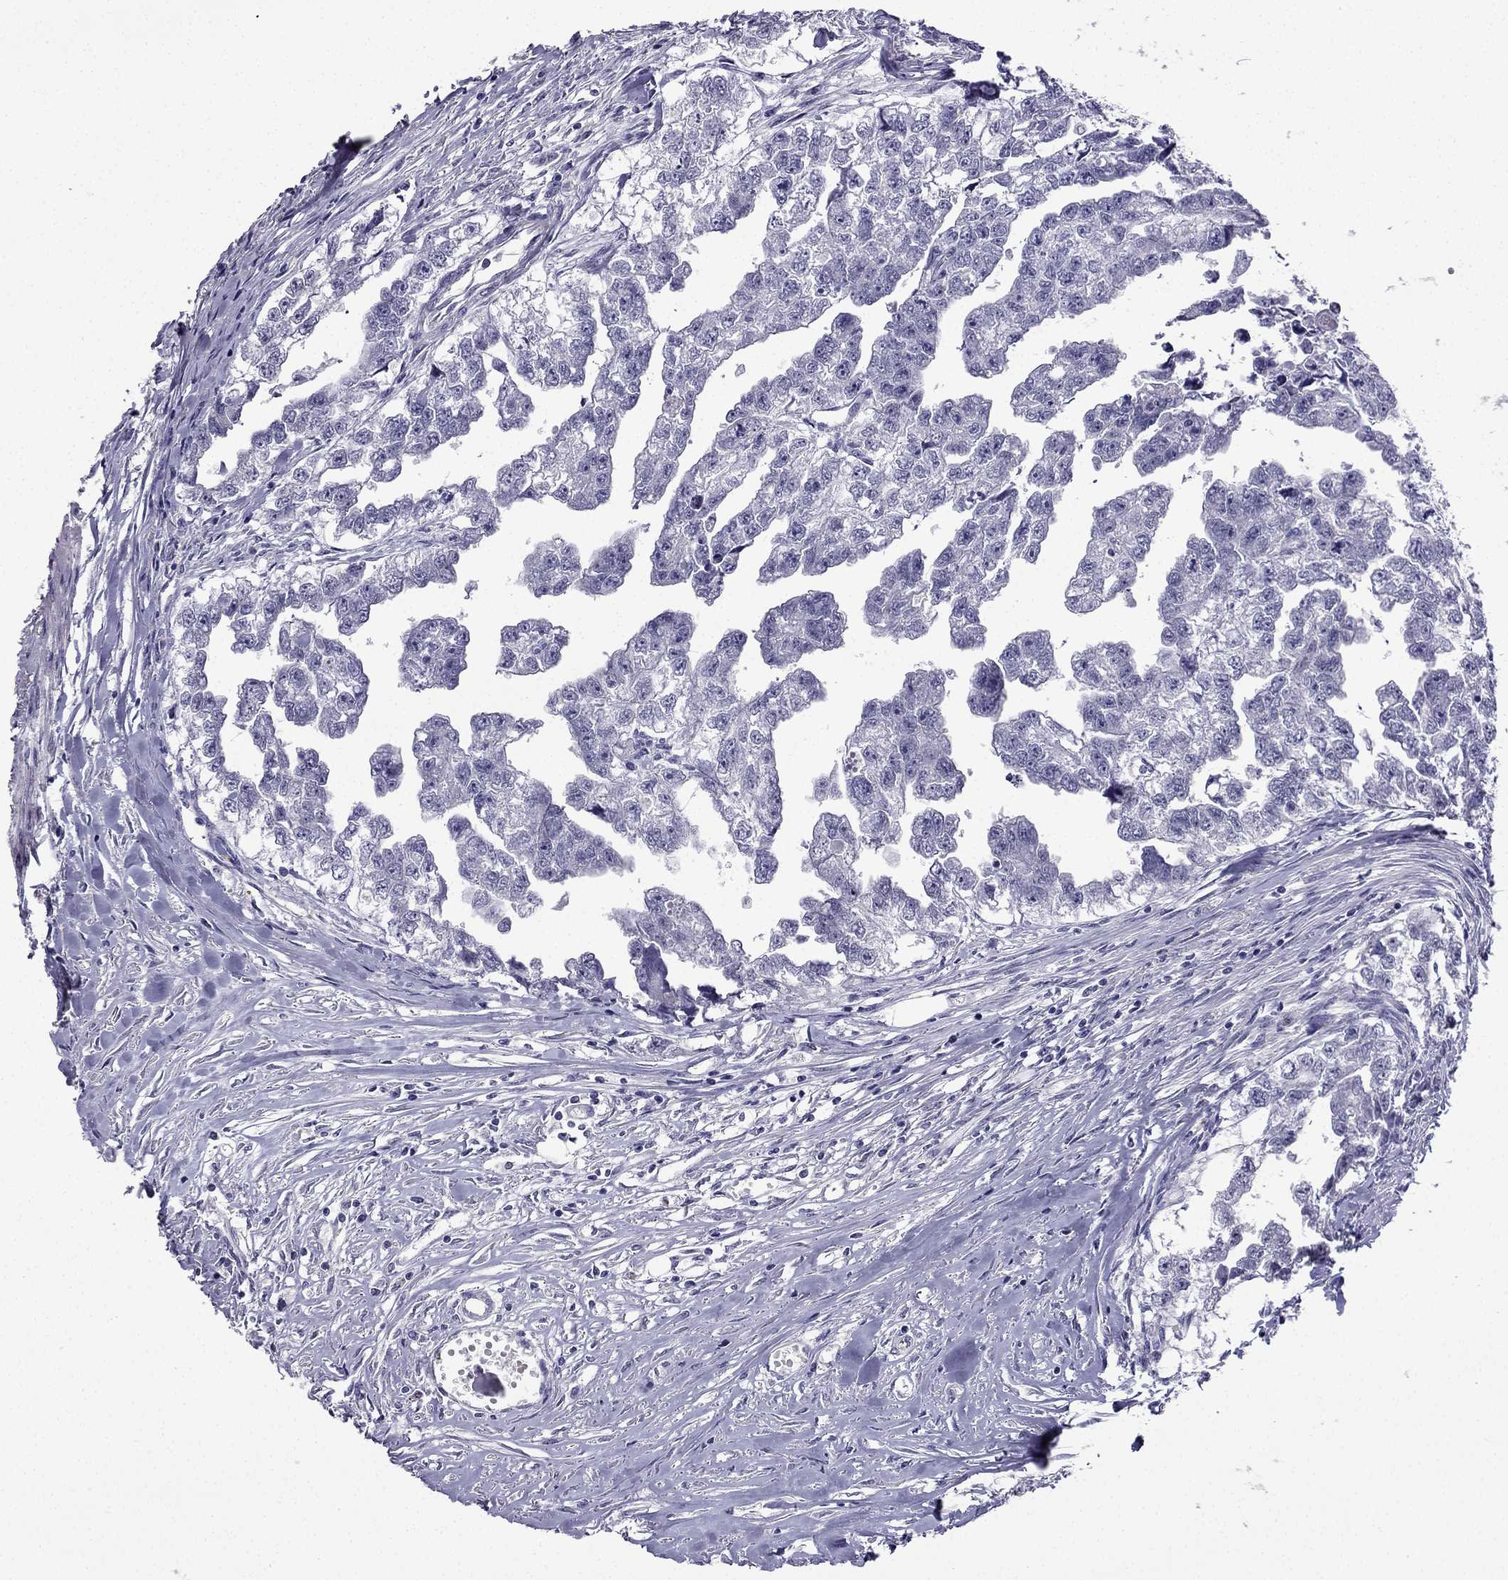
{"staining": {"intensity": "negative", "quantity": "none", "location": "none"}, "tissue": "testis cancer", "cell_type": "Tumor cells", "image_type": "cancer", "snomed": [{"axis": "morphology", "description": "Carcinoma, Embryonal, NOS"}, {"axis": "morphology", "description": "Teratoma, malignant, NOS"}, {"axis": "topography", "description": "Testis"}], "caption": "Immunohistochemical staining of testis cancer reveals no significant positivity in tumor cells.", "gene": "UHRF1", "patient": {"sex": "male", "age": 44}}